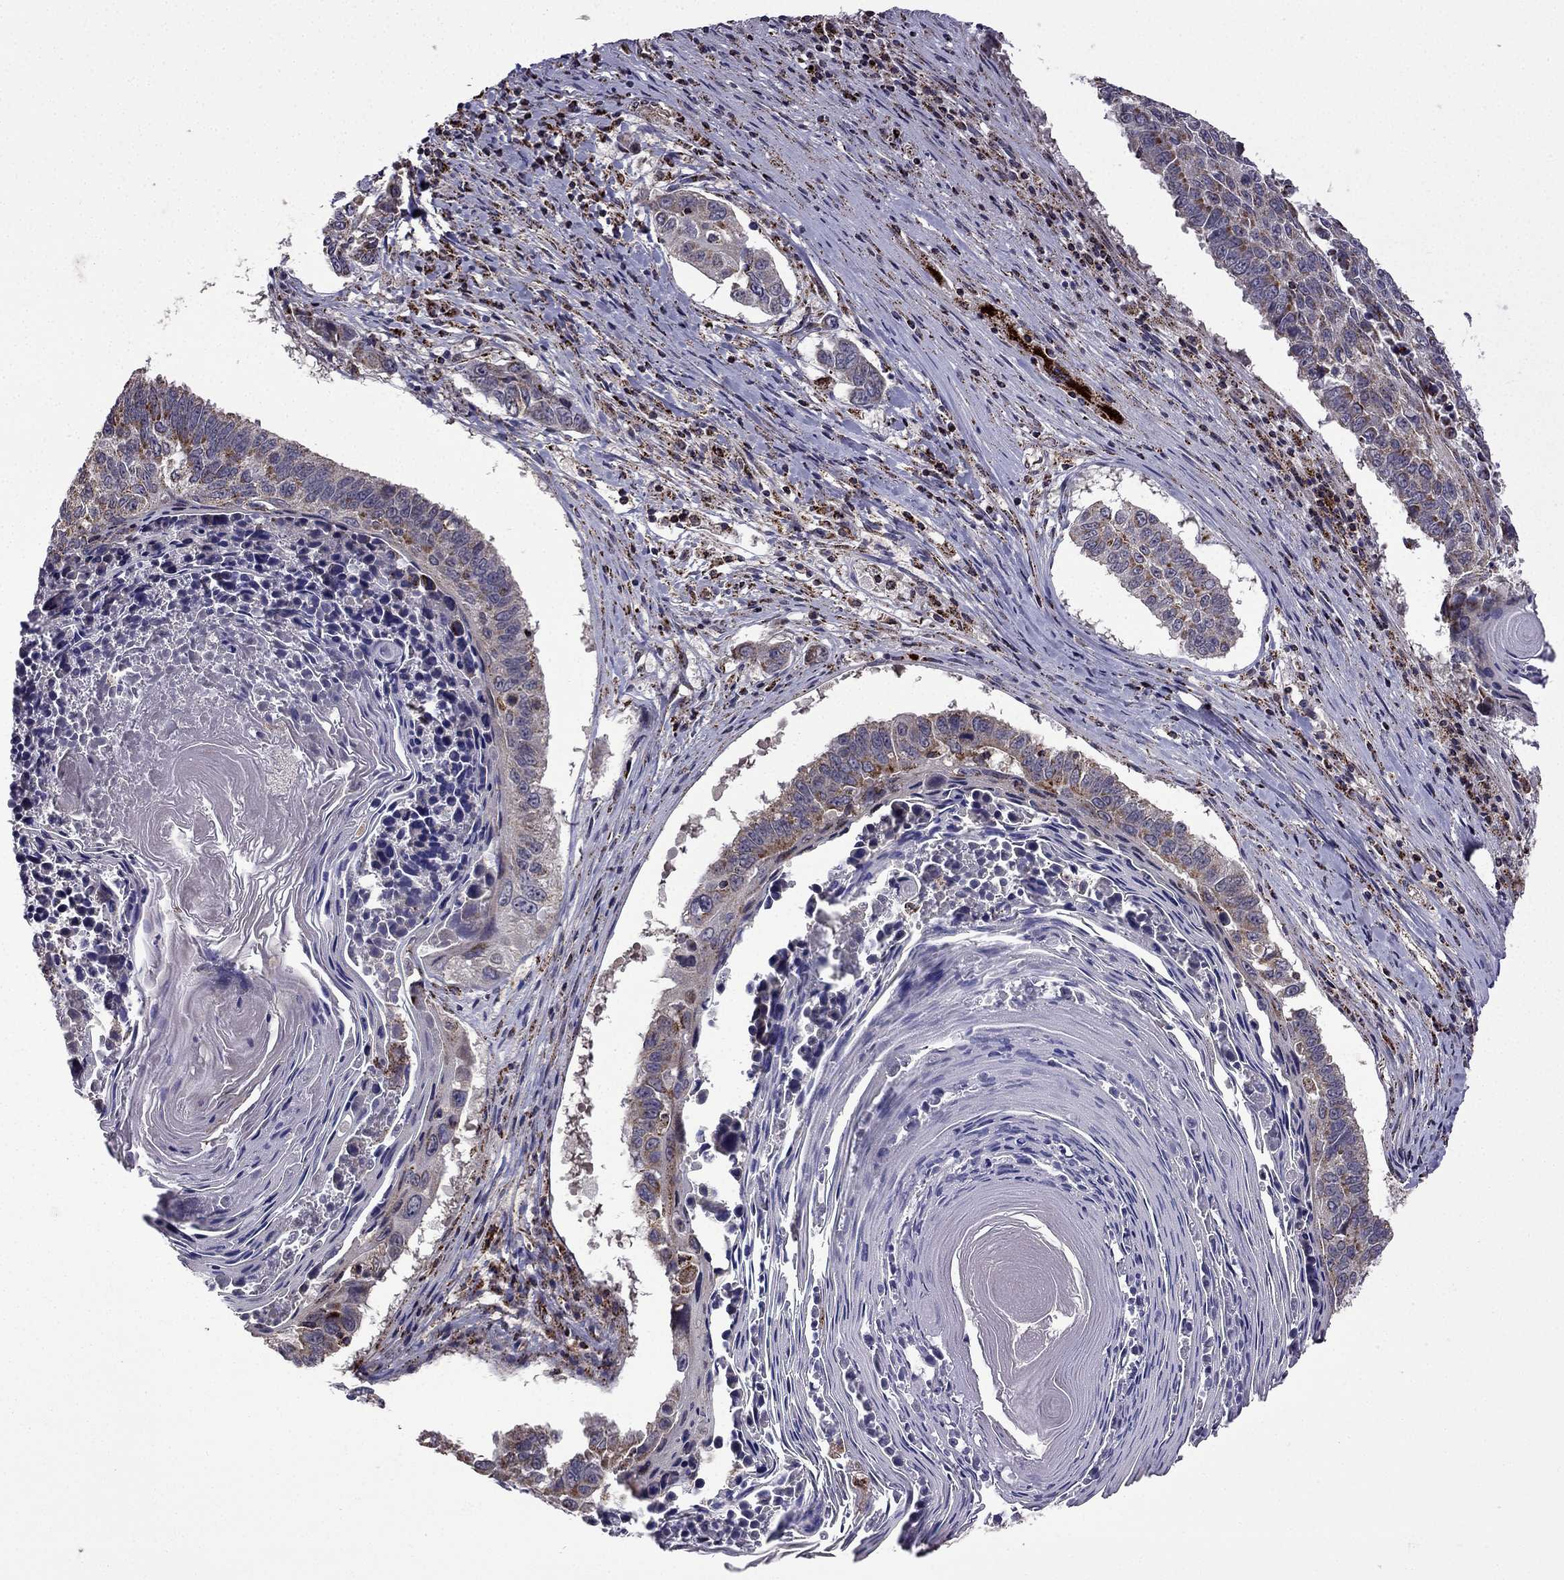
{"staining": {"intensity": "moderate", "quantity": "<25%", "location": "cytoplasmic/membranous"}, "tissue": "lung cancer", "cell_type": "Tumor cells", "image_type": "cancer", "snomed": [{"axis": "morphology", "description": "Squamous cell carcinoma, NOS"}, {"axis": "topography", "description": "Lung"}], "caption": "There is low levels of moderate cytoplasmic/membranous positivity in tumor cells of lung cancer, as demonstrated by immunohistochemical staining (brown color).", "gene": "TAB2", "patient": {"sex": "male", "age": 73}}